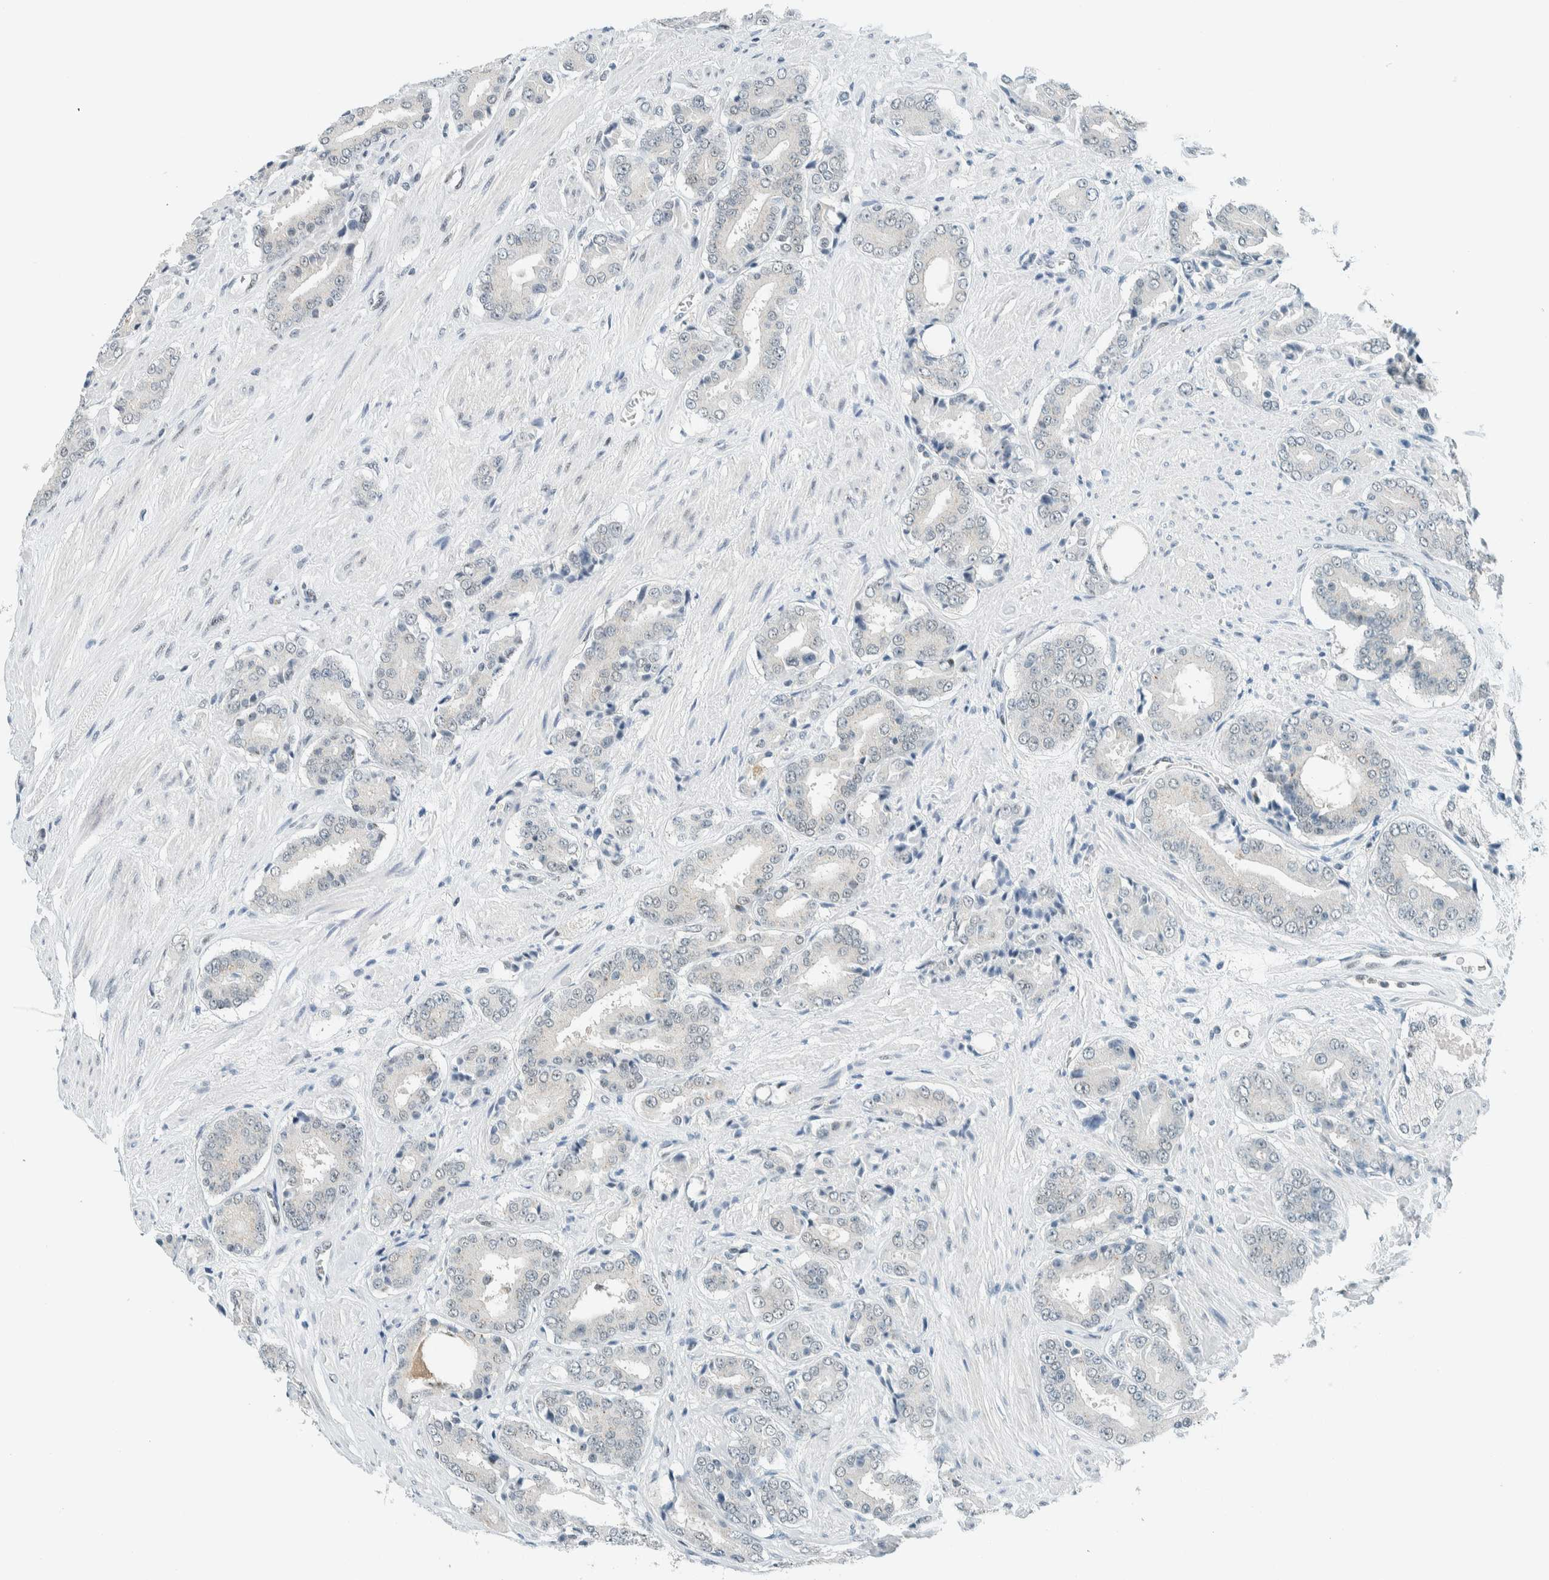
{"staining": {"intensity": "negative", "quantity": "none", "location": "none"}, "tissue": "prostate cancer", "cell_type": "Tumor cells", "image_type": "cancer", "snomed": [{"axis": "morphology", "description": "Adenocarcinoma, High grade"}, {"axis": "topography", "description": "Prostate"}], "caption": "An immunohistochemistry (IHC) micrograph of prostate adenocarcinoma (high-grade) is shown. There is no staining in tumor cells of prostate adenocarcinoma (high-grade).", "gene": "CYSRT1", "patient": {"sex": "male", "age": 71}}